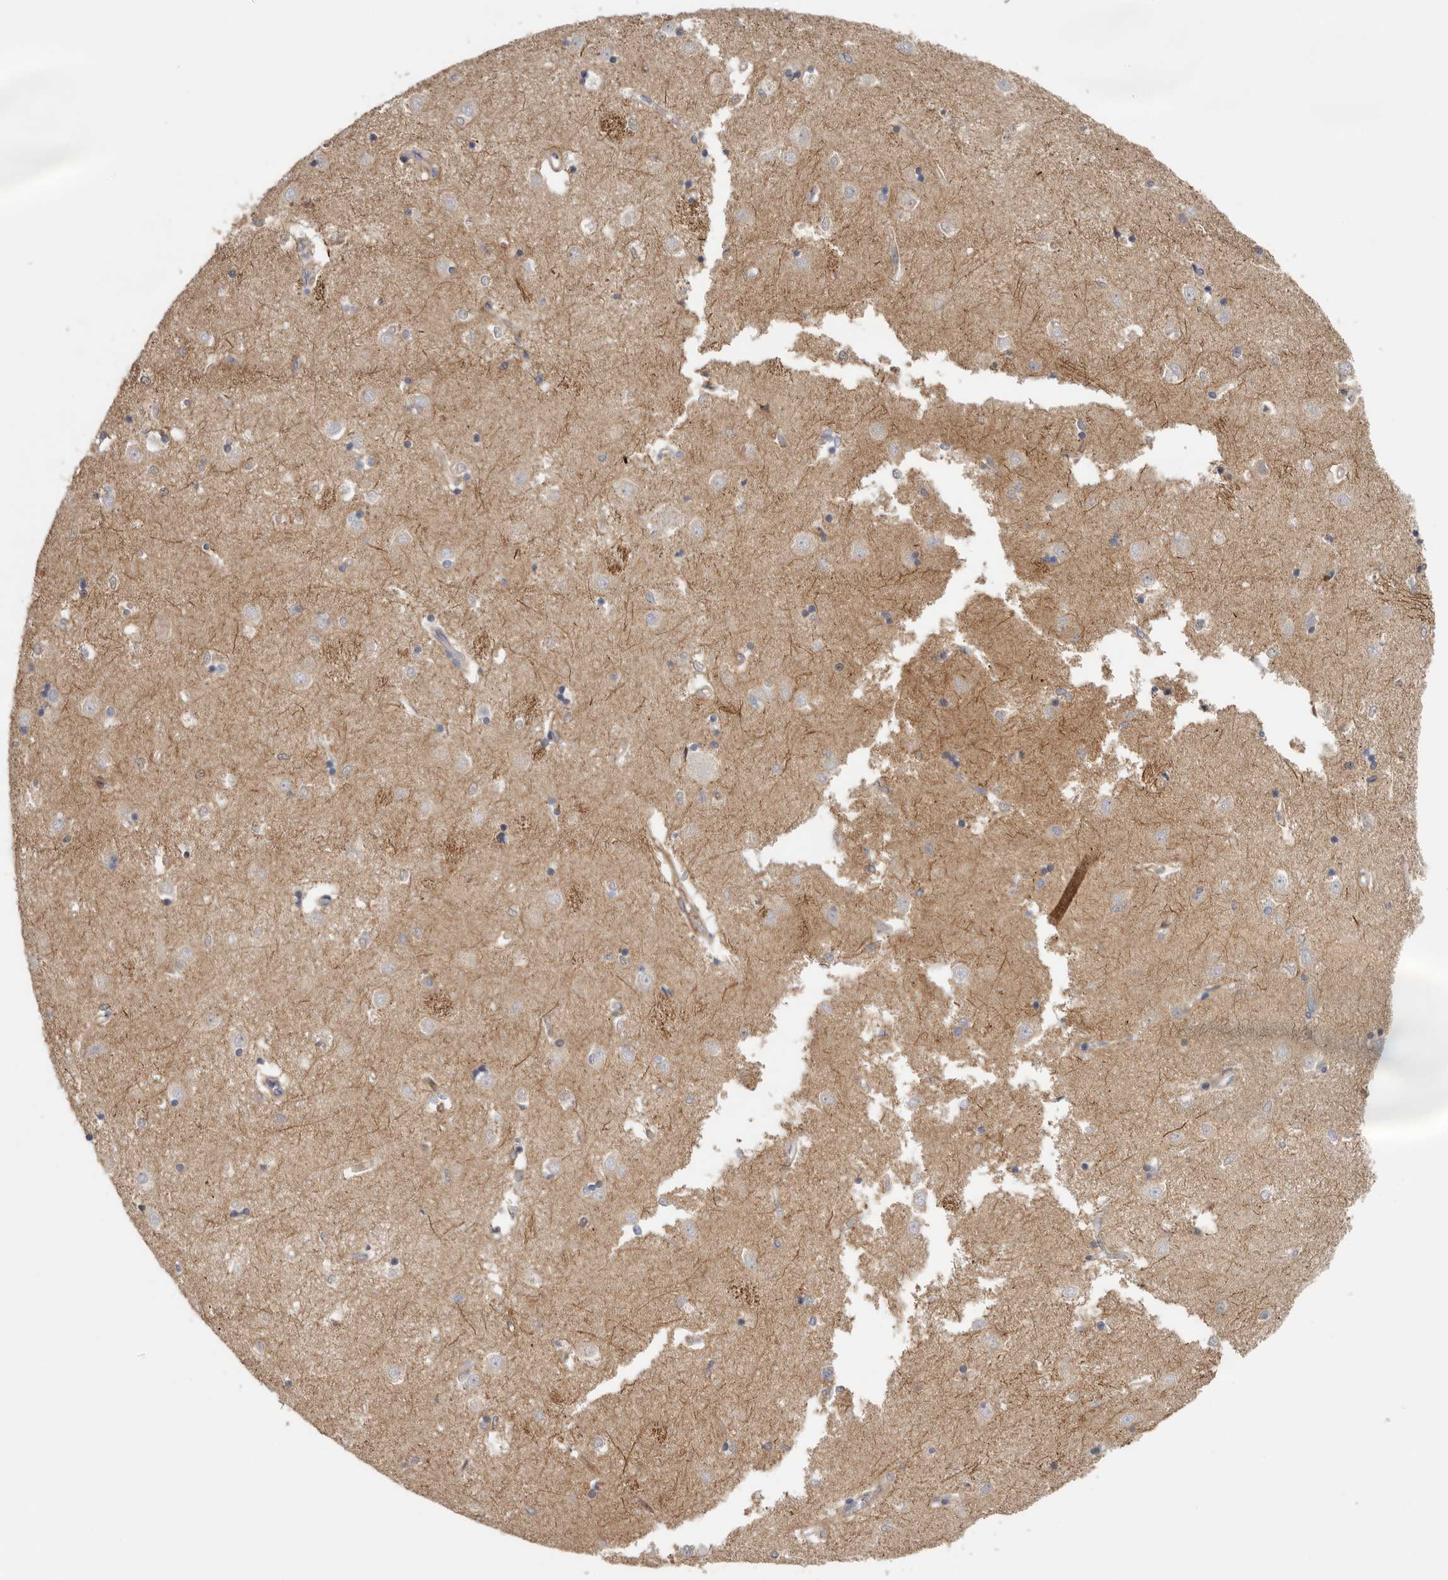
{"staining": {"intensity": "weak", "quantity": "<25%", "location": "cytoplasmic/membranous"}, "tissue": "caudate", "cell_type": "Glial cells", "image_type": "normal", "snomed": [{"axis": "morphology", "description": "Normal tissue, NOS"}, {"axis": "topography", "description": "Lateral ventricle wall"}], "caption": "DAB immunohistochemical staining of benign human caudate shows no significant expression in glial cells.", "gene": "MSRB2", "patient": {"sex": "male", "age": 45}}